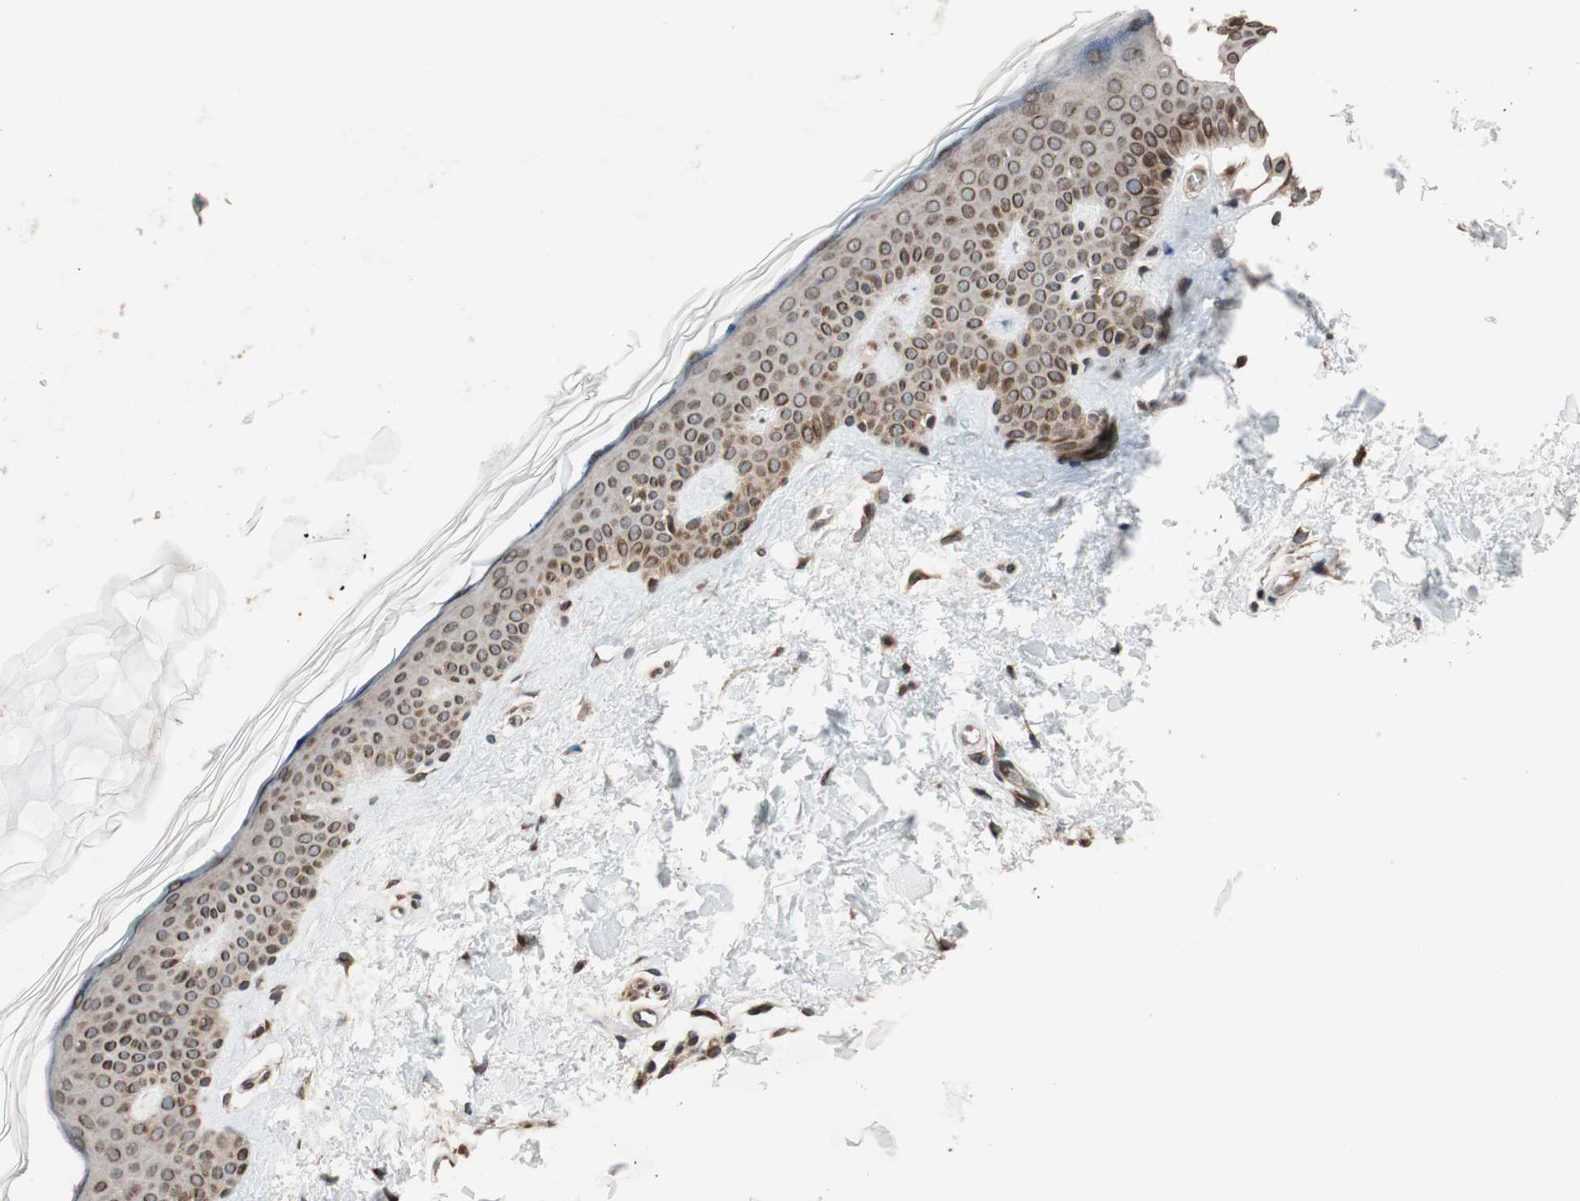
{"staining": {"intensity": "moderate", "quantity": ">75%", "location": "cytoplasmic/membranous,nuclear"}, "tissue": "skin", "cell_type": "Fibroblasts", "image_type": "normal", "snomed": [{"axis": "morphology", "description": "Normal tissue, NOS"}, {"axis": "topography", "description": "Skin"}], "caption": "Protein staining of benign skin demonstrates moderate cytoplasmic/membranous,nuclear expression in about >75% of fibroblasts.", "gene": "NUP62", "patient": {"sex": "male", "age": 67}}